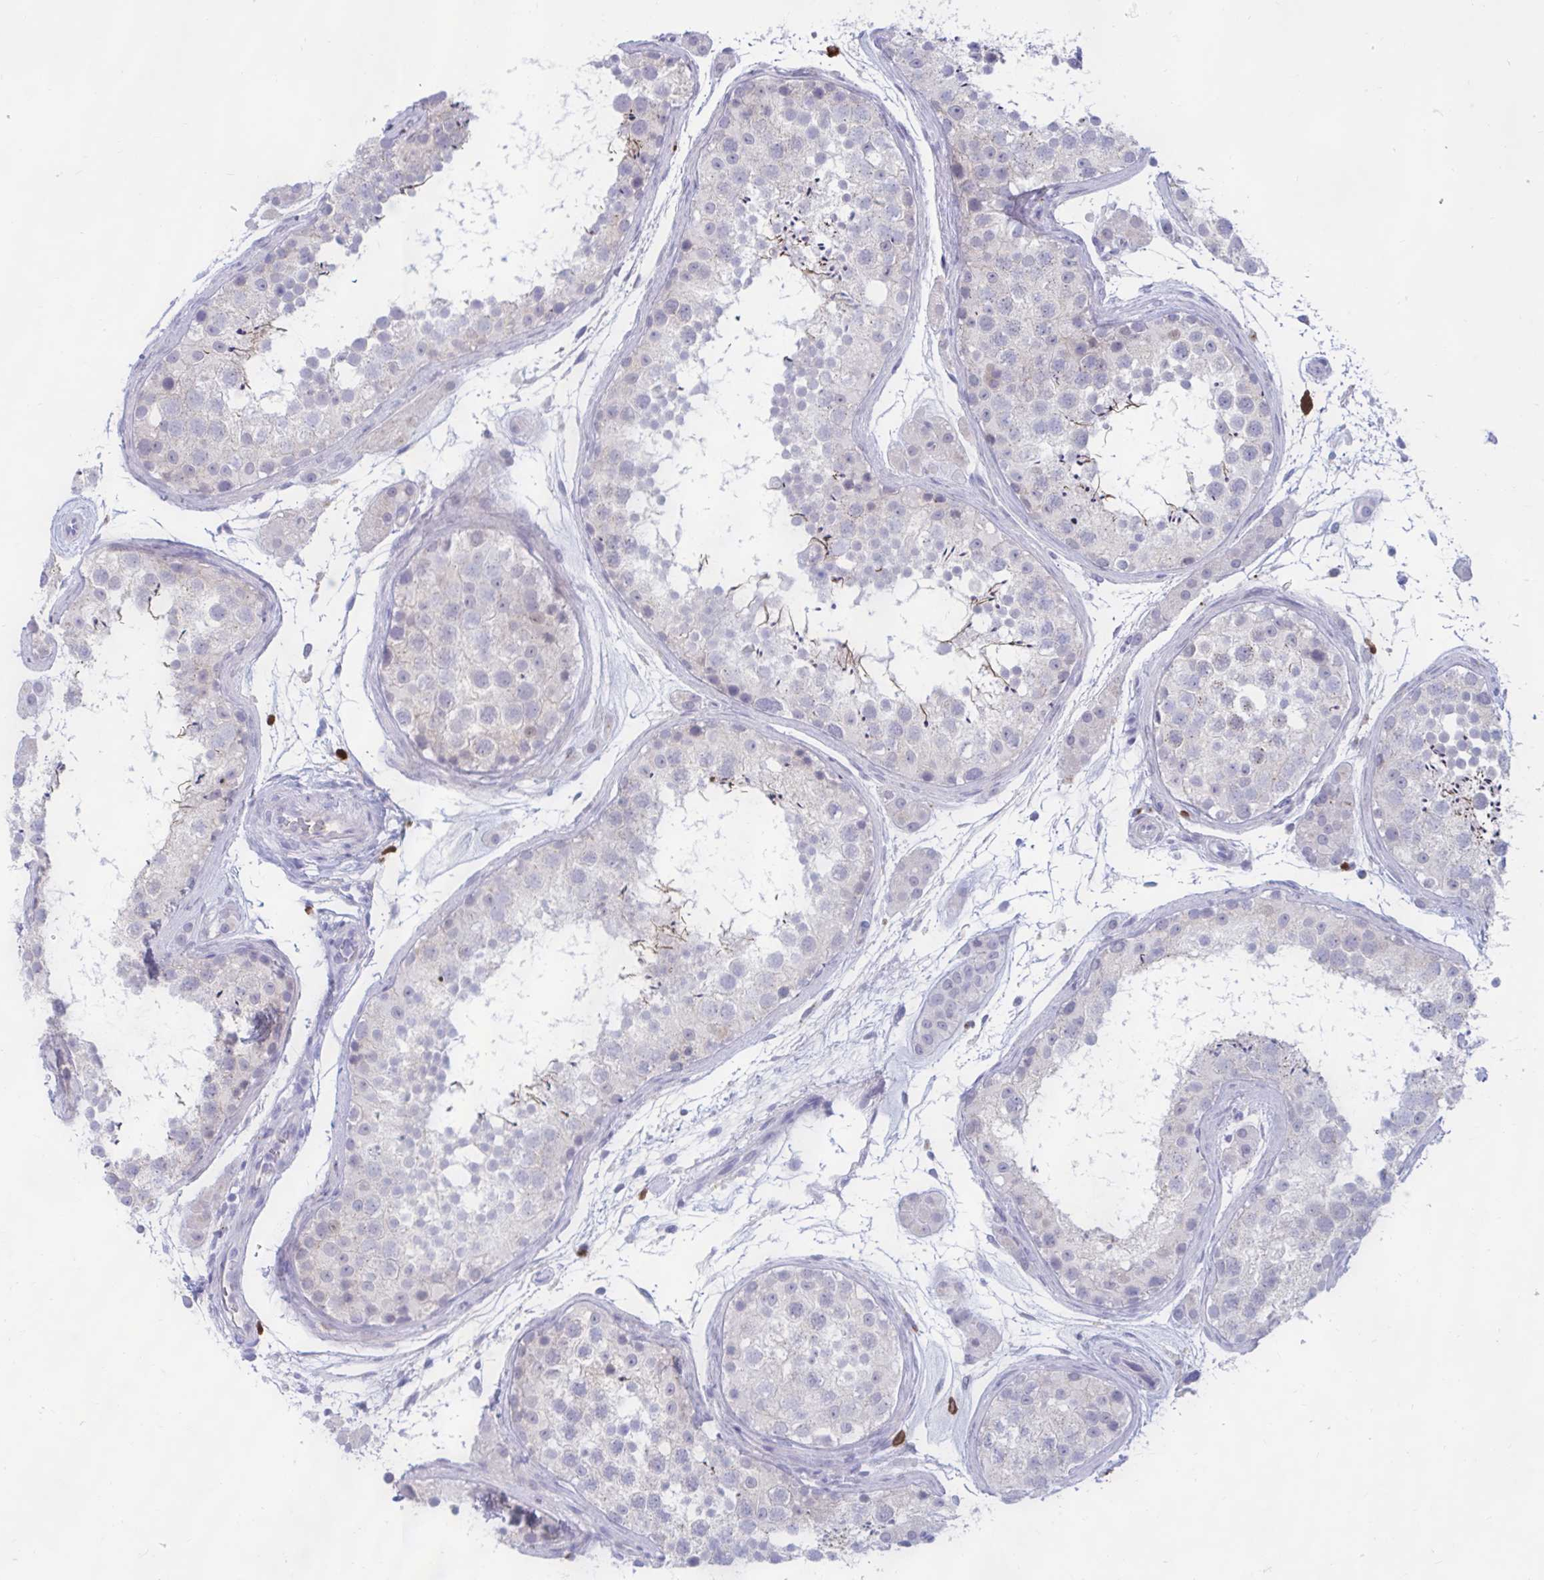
{"staining": {"intensity": "weak", "quantity": "<25%", "location": "cytoplasmic/membranous"}, "tissue": "testis", "cell_type": "Cells in seminiferous ducts", "image_type": "normal", "snomed": [{"axis": "morphology", "description": "Normal tissue, NOS"}, {"axis": "topography", "description": "Testis"}], "caption": "Human testis stained for a protein using immunohistochemistry (IHC) displays no staining in cells in seminiferous ducts.", "gene": "FAM219B", "patient": {"sex": "male", "age": 41}}